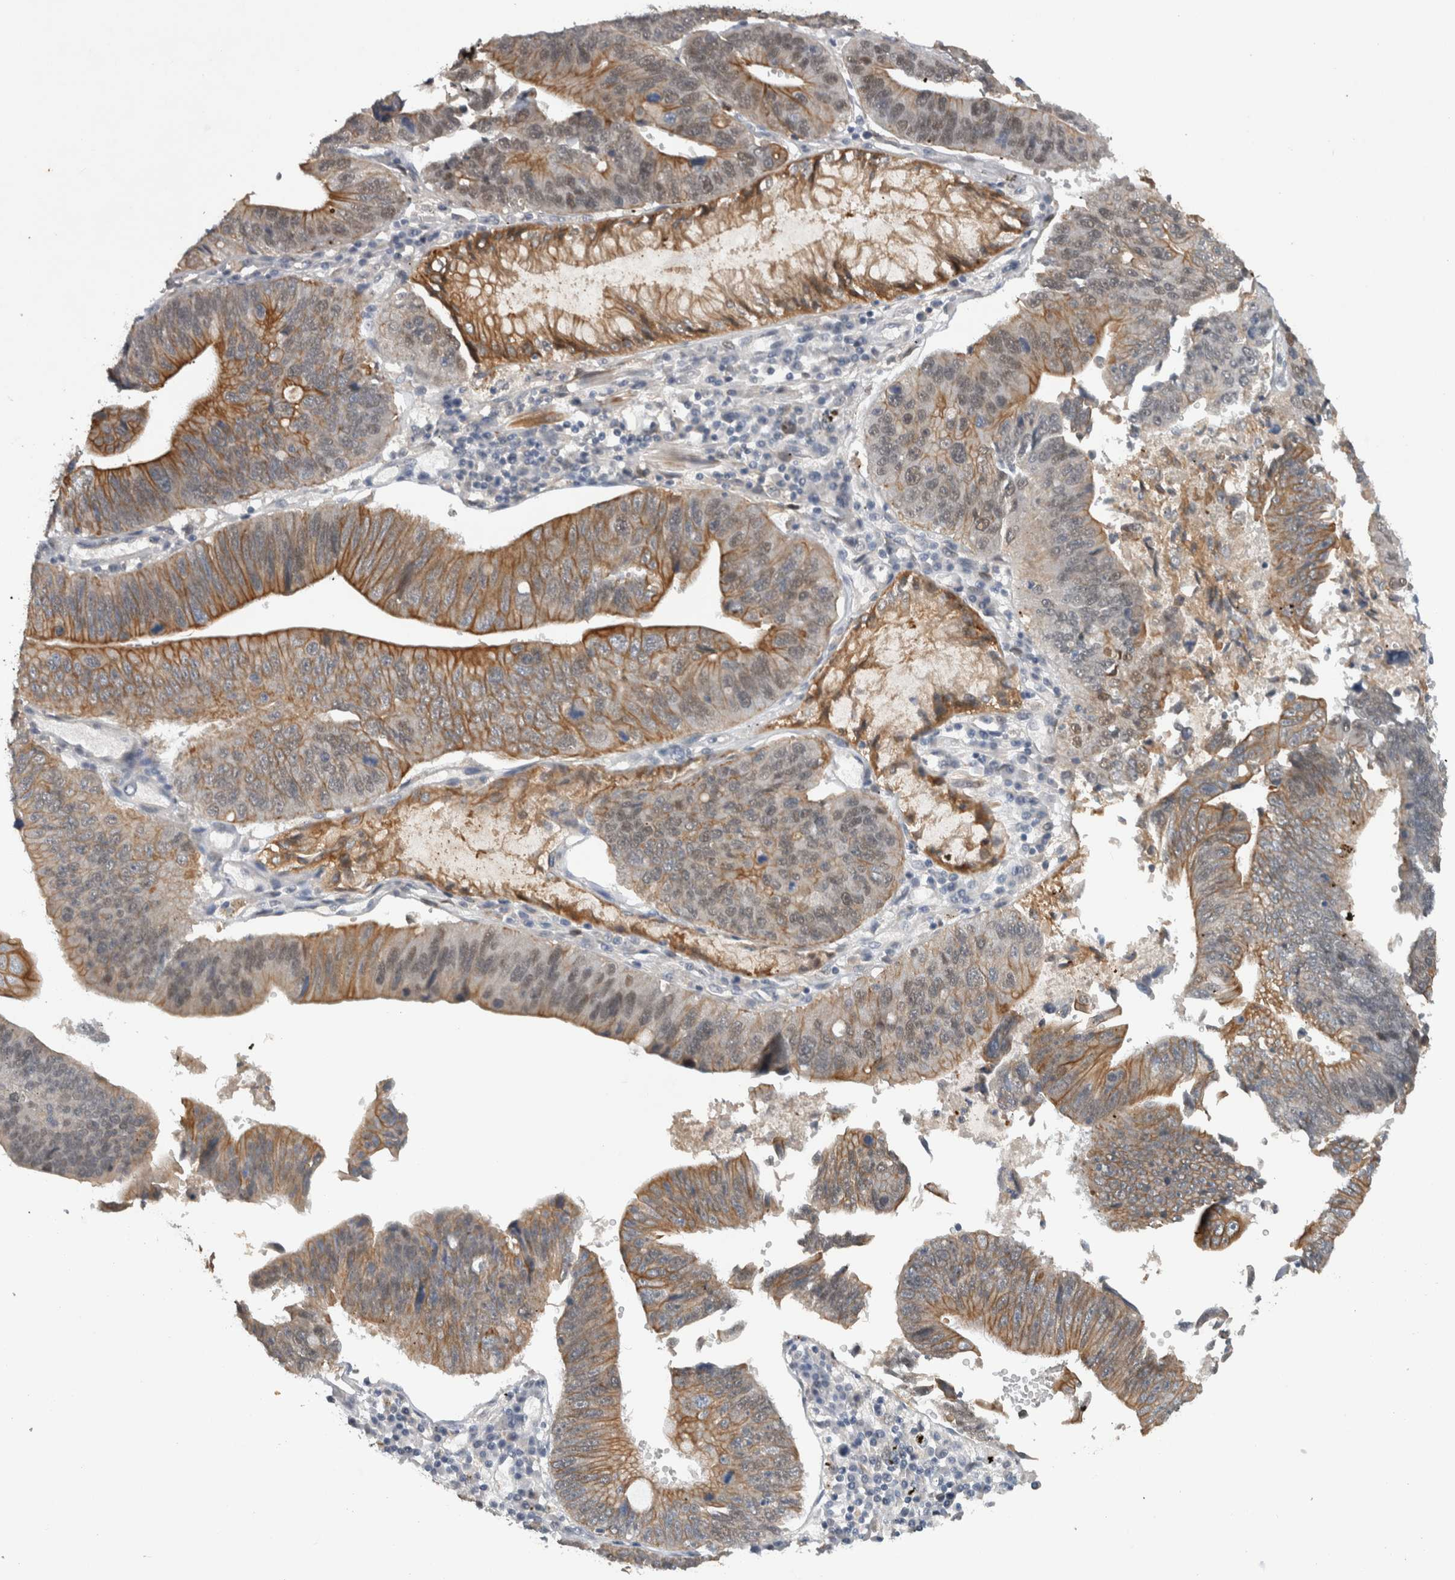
{"staining": {"intensity": "moderate", "quantity": ">75%", "location": "cytoplasmic/membranous,nuclear"}, "tissue": "stomach cancer", "cell_type": "Tumor cells", "image_type": "cancer", "snomed": [{"axis": "morphology", "description": "Adenocarcinoma, NOS"}, {"axis": "topography", "description": "Stomach"}], "caption": "Stomach cancer (adenocarcinoma) tissue exhibits moderate cytoplasmic/membranous and nuclear staining in approximately >75% of tumor cells", "gene": "HEXD", "patient": {"sex": "male", "age": 59}}